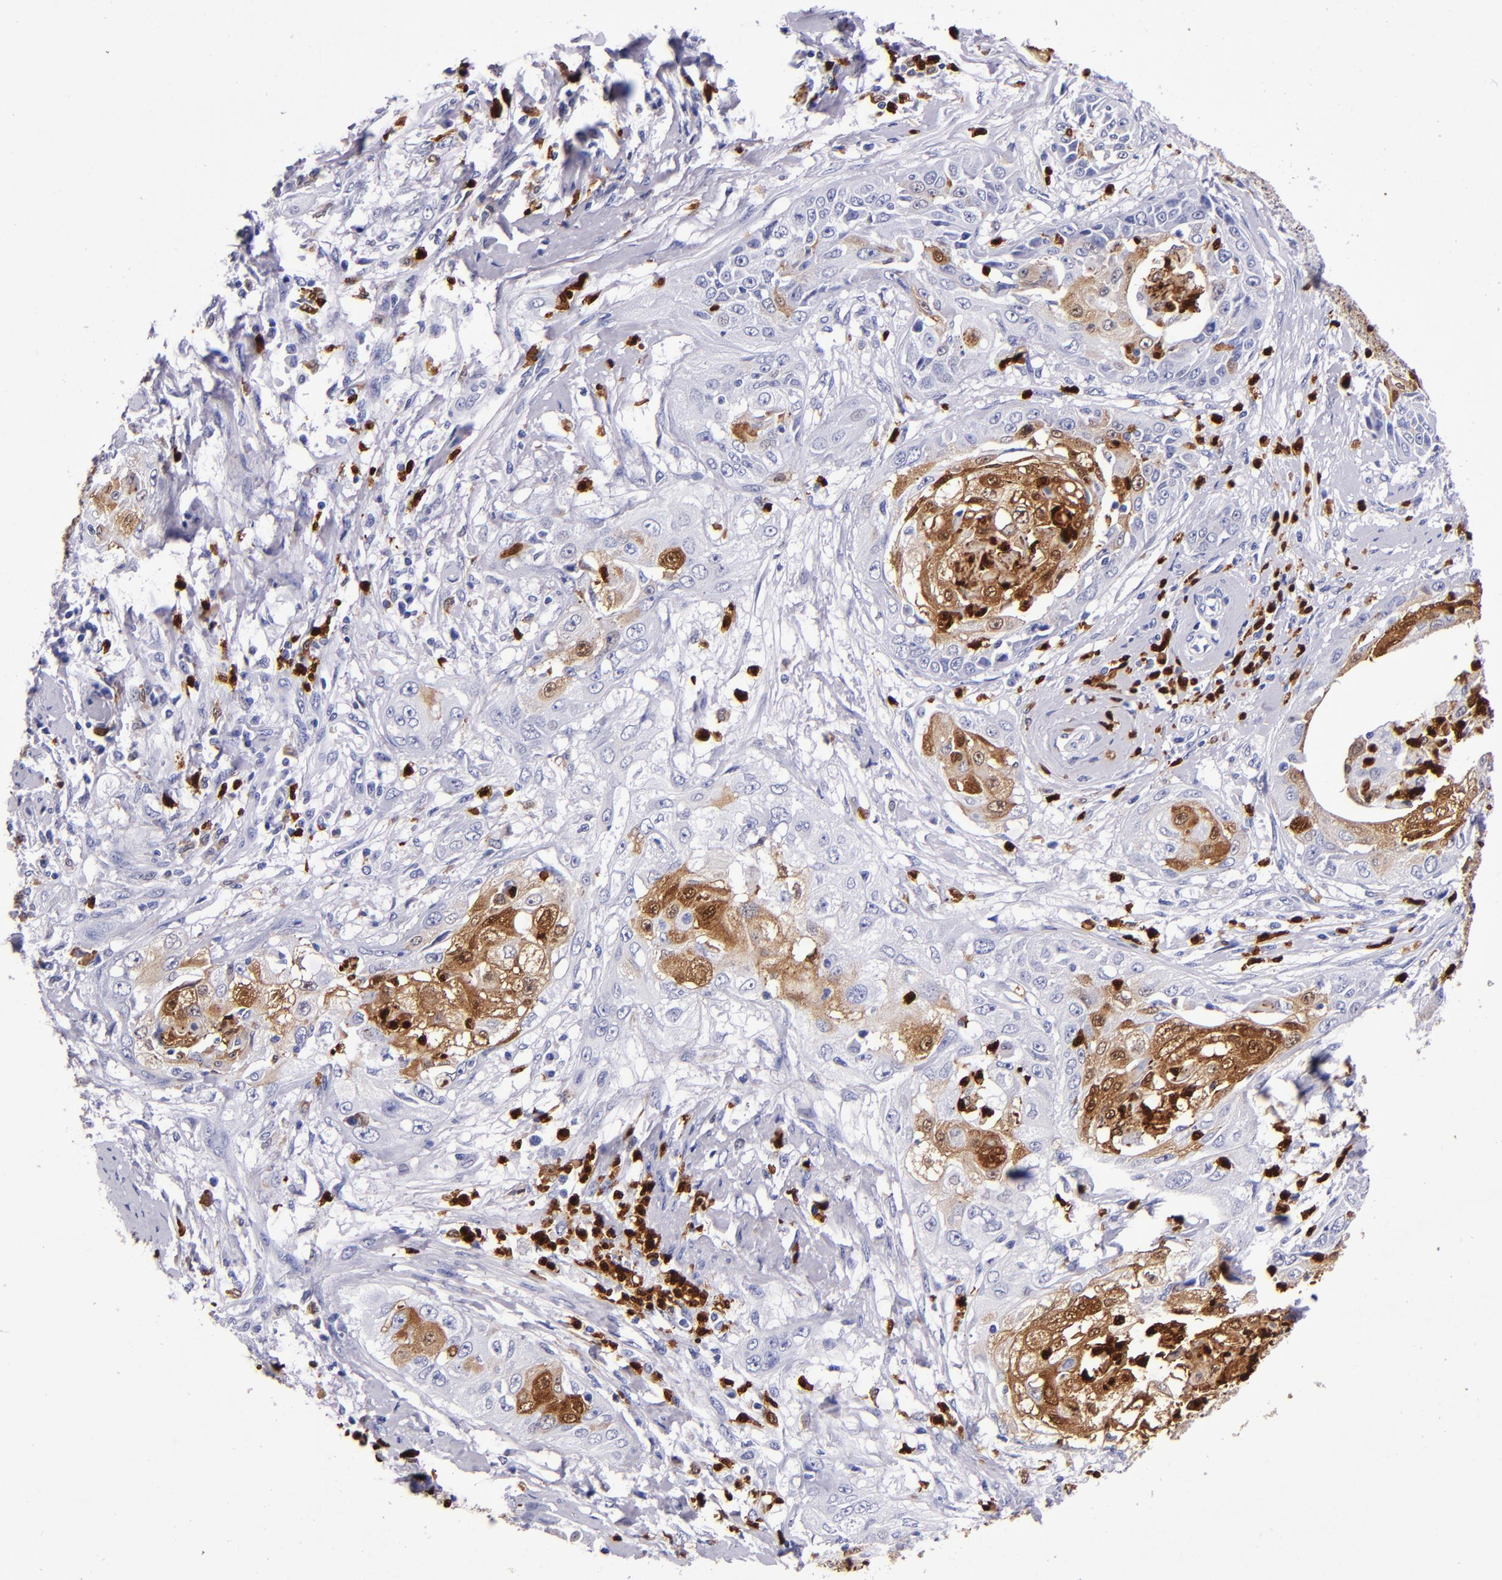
{"staining": {"intensity": "strong", "quantity": ">75%", "location": "cytoplasmic/membranous,nuclear"}, "tissue": "cervical cancer", "cell_type": "Tumor cells", "image_type": "cancer", "snomed": [{"axis": "morphology", "description": "Squamous cell carcinoma, NOS"}, {"axis": "topography", "description": "Cervix"}], "caption": "Protein expression analysis of human cervical cancer reveals strong cytoplasmic/membranous and nuclear staining in approximately >75% of tumor cells. Nuclei are stained in blue.", "gene": "S100A8", "patient": {"sex": "female", "age": 64}}